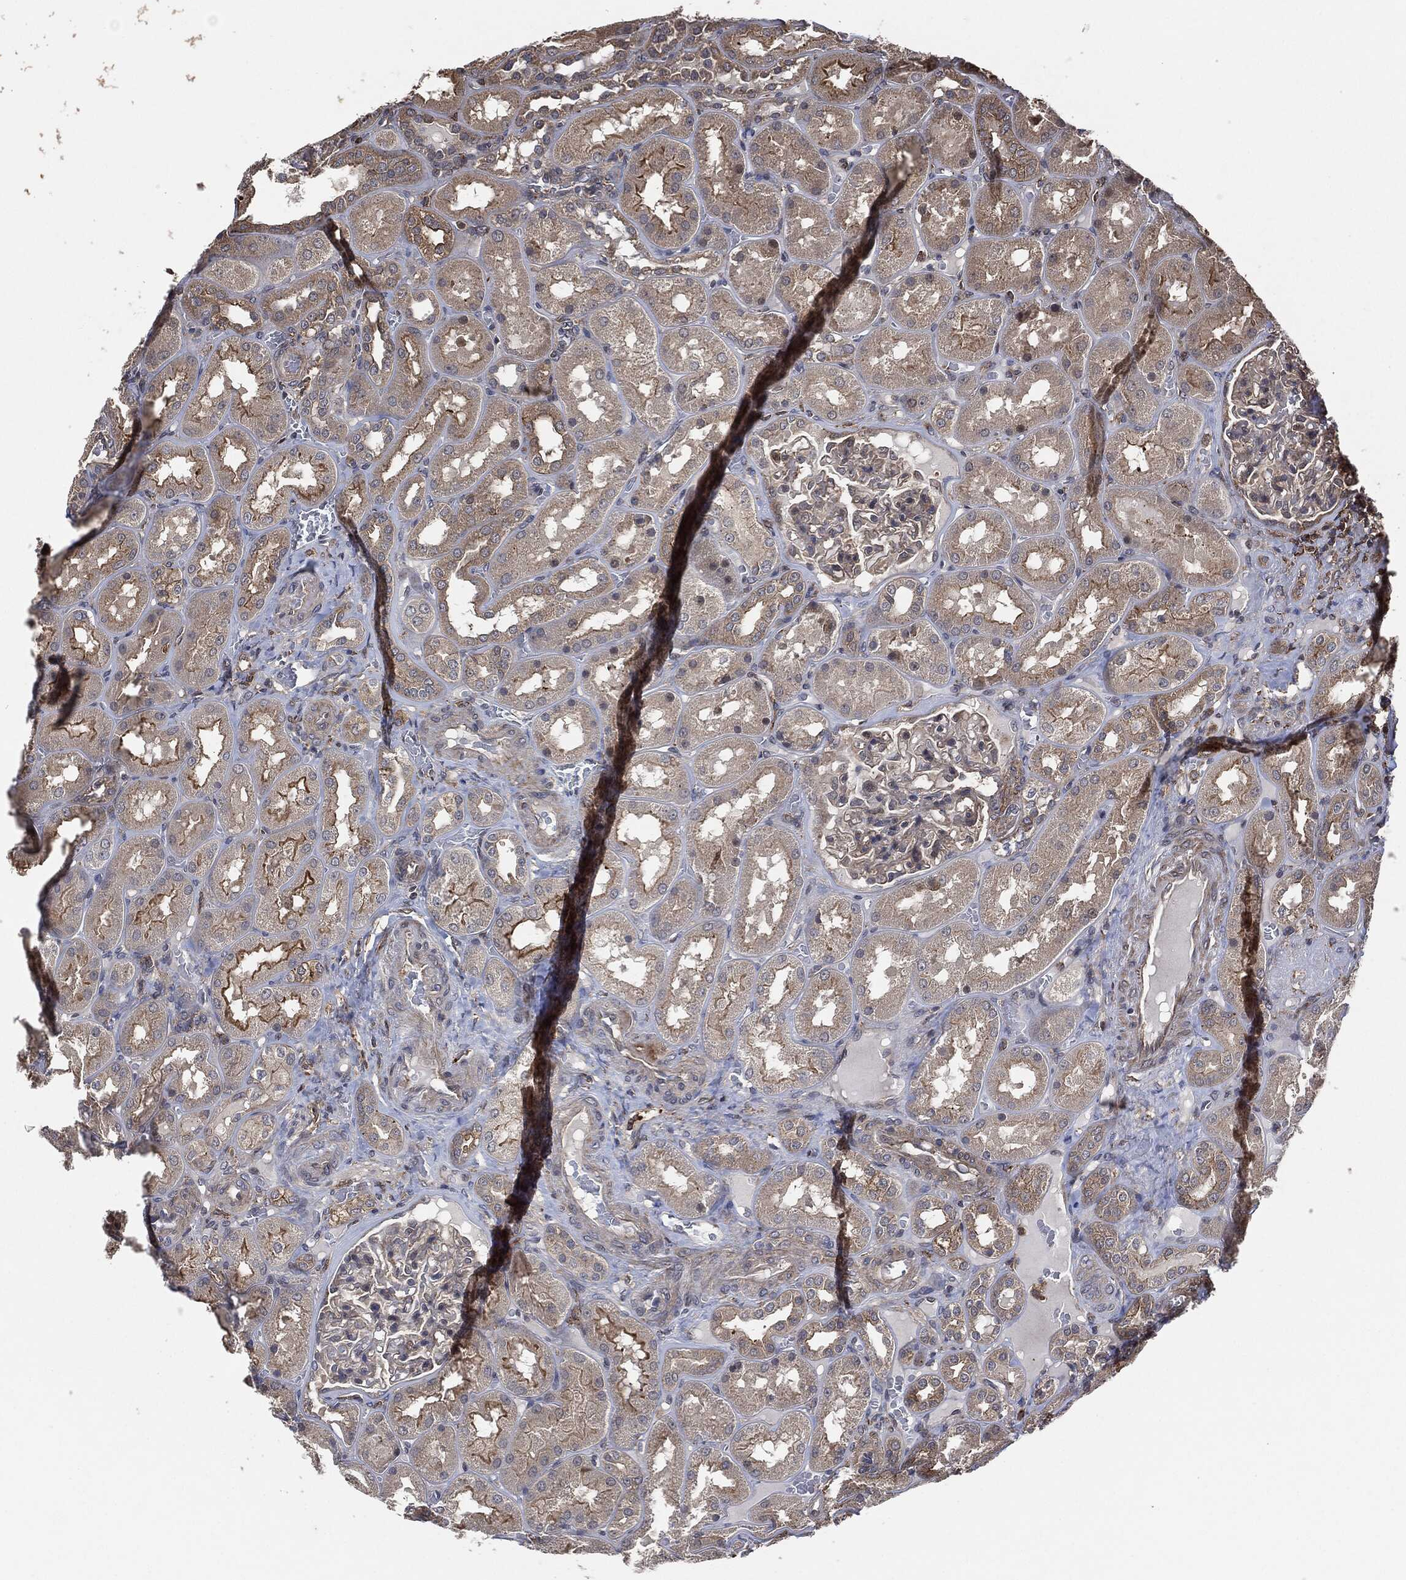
{"staining": {"intensity": "negative", "quantity": "none", "location": "none"}, "tissue": "kidney", "cell_type": "Cells in glomeruli", "image_type": "normal", "snomed": [{"axis": "morphology", "description": "Normal tissue, NOS"}, {"axis": "topography", "description": "Kidney"}], "caption": "This photomicrograph is of benign kidney stained with immunohistochemistry to label a protein in brown with the nuclei are counter-stained blue. There is no expression in cells in glomeruli.", "gene": "TPT1", "patient": {"sex": "male", "age": 73}}